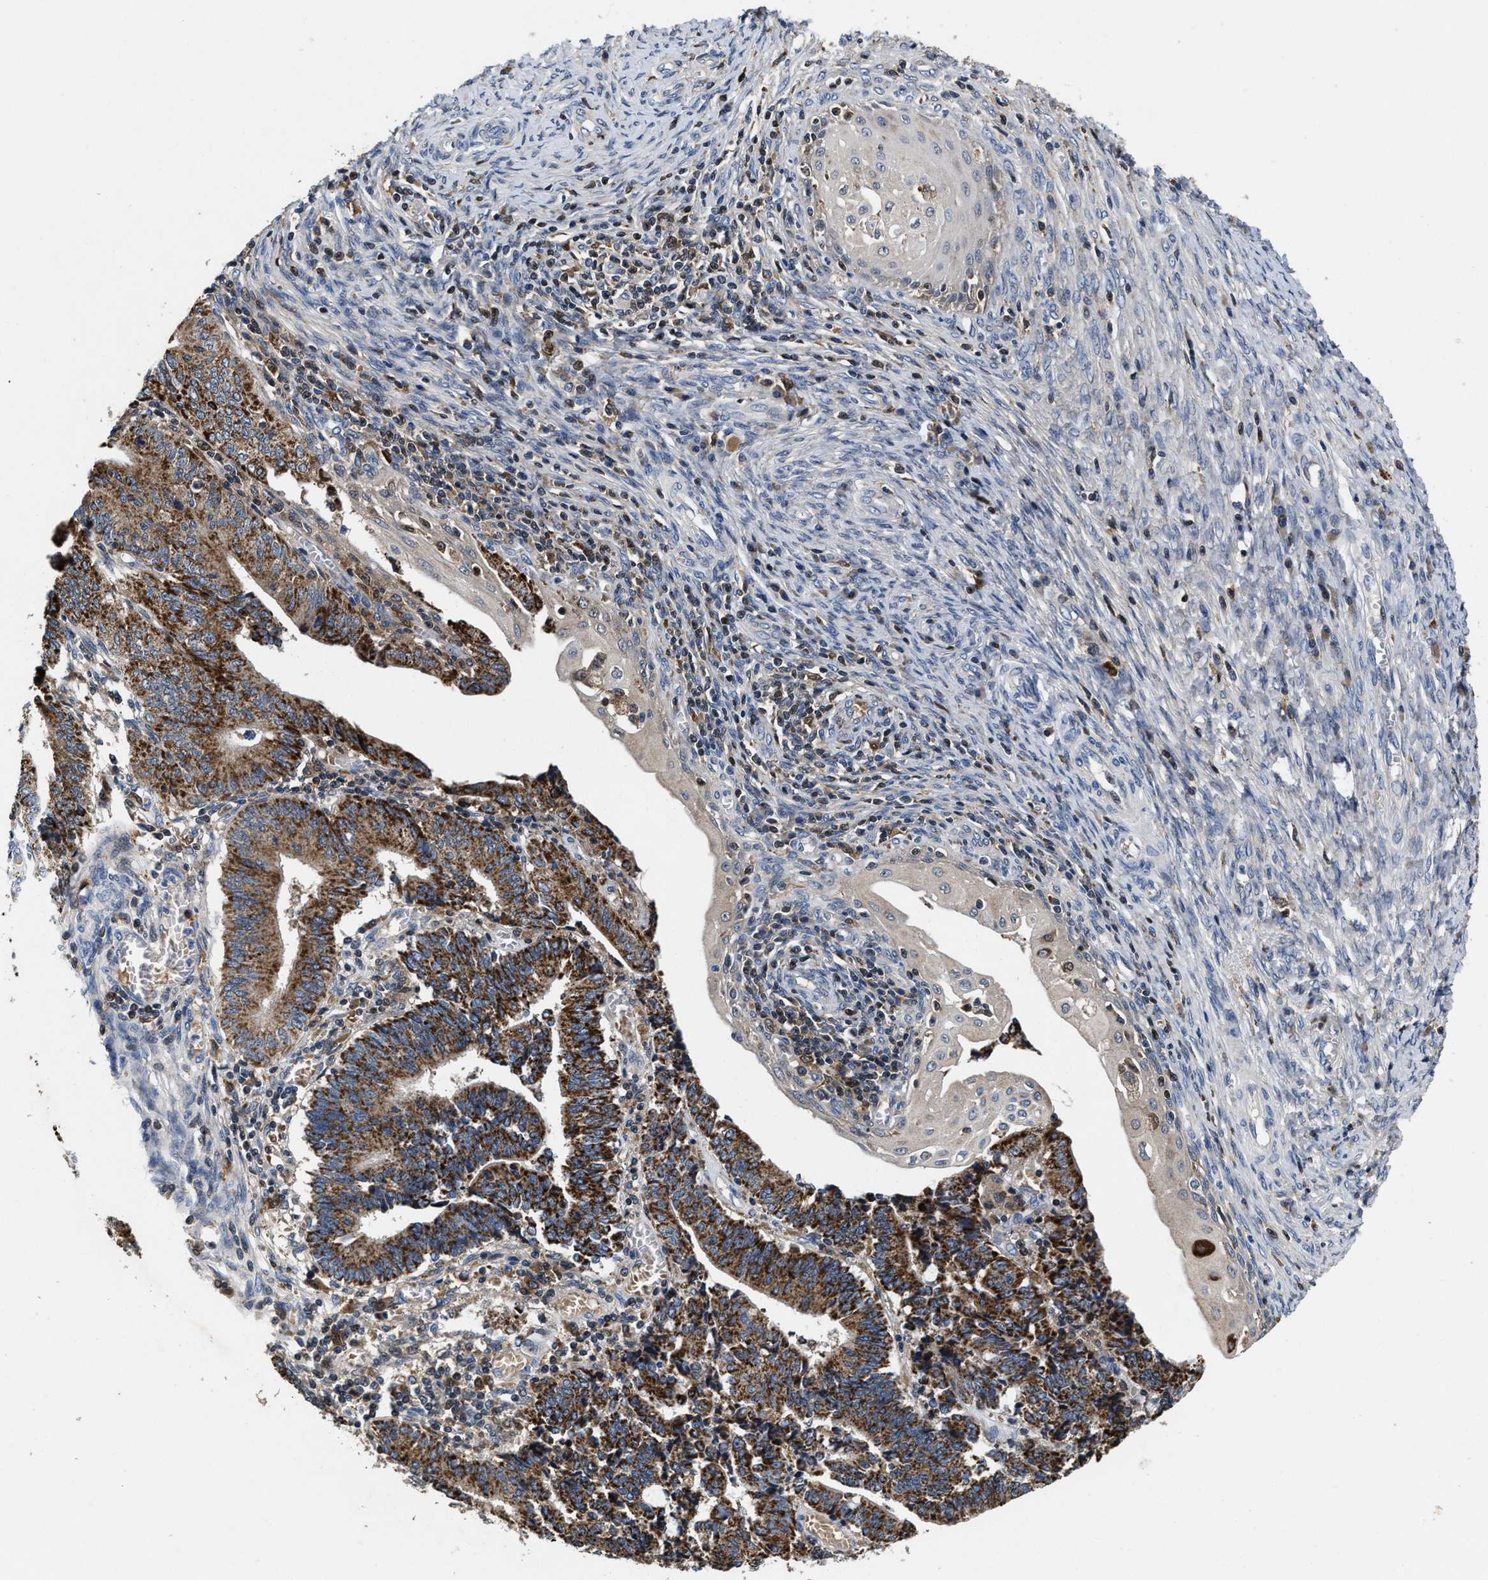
{"staining": {"intensity": "strong", "quantity": ">75%", "location": "cytoplasmic/membranous"}, "tissue": "cervical cancer", "cell_type": "Tumor cells", "image_type": "cancer", "snomed": [{"axis": "morphology", "description": "Adenocarcinoma, NOS"}, {"axis": "topography", "description": "Cervix"}], "caption": "Brown immunohistochemical staining in cervical adenocarcinoma exhibits strong cytoplasmic/membranous positivity in about >75% of tumor cells.", "gene": "RGS10", "patient": {"sex": "female", "age": 44}}